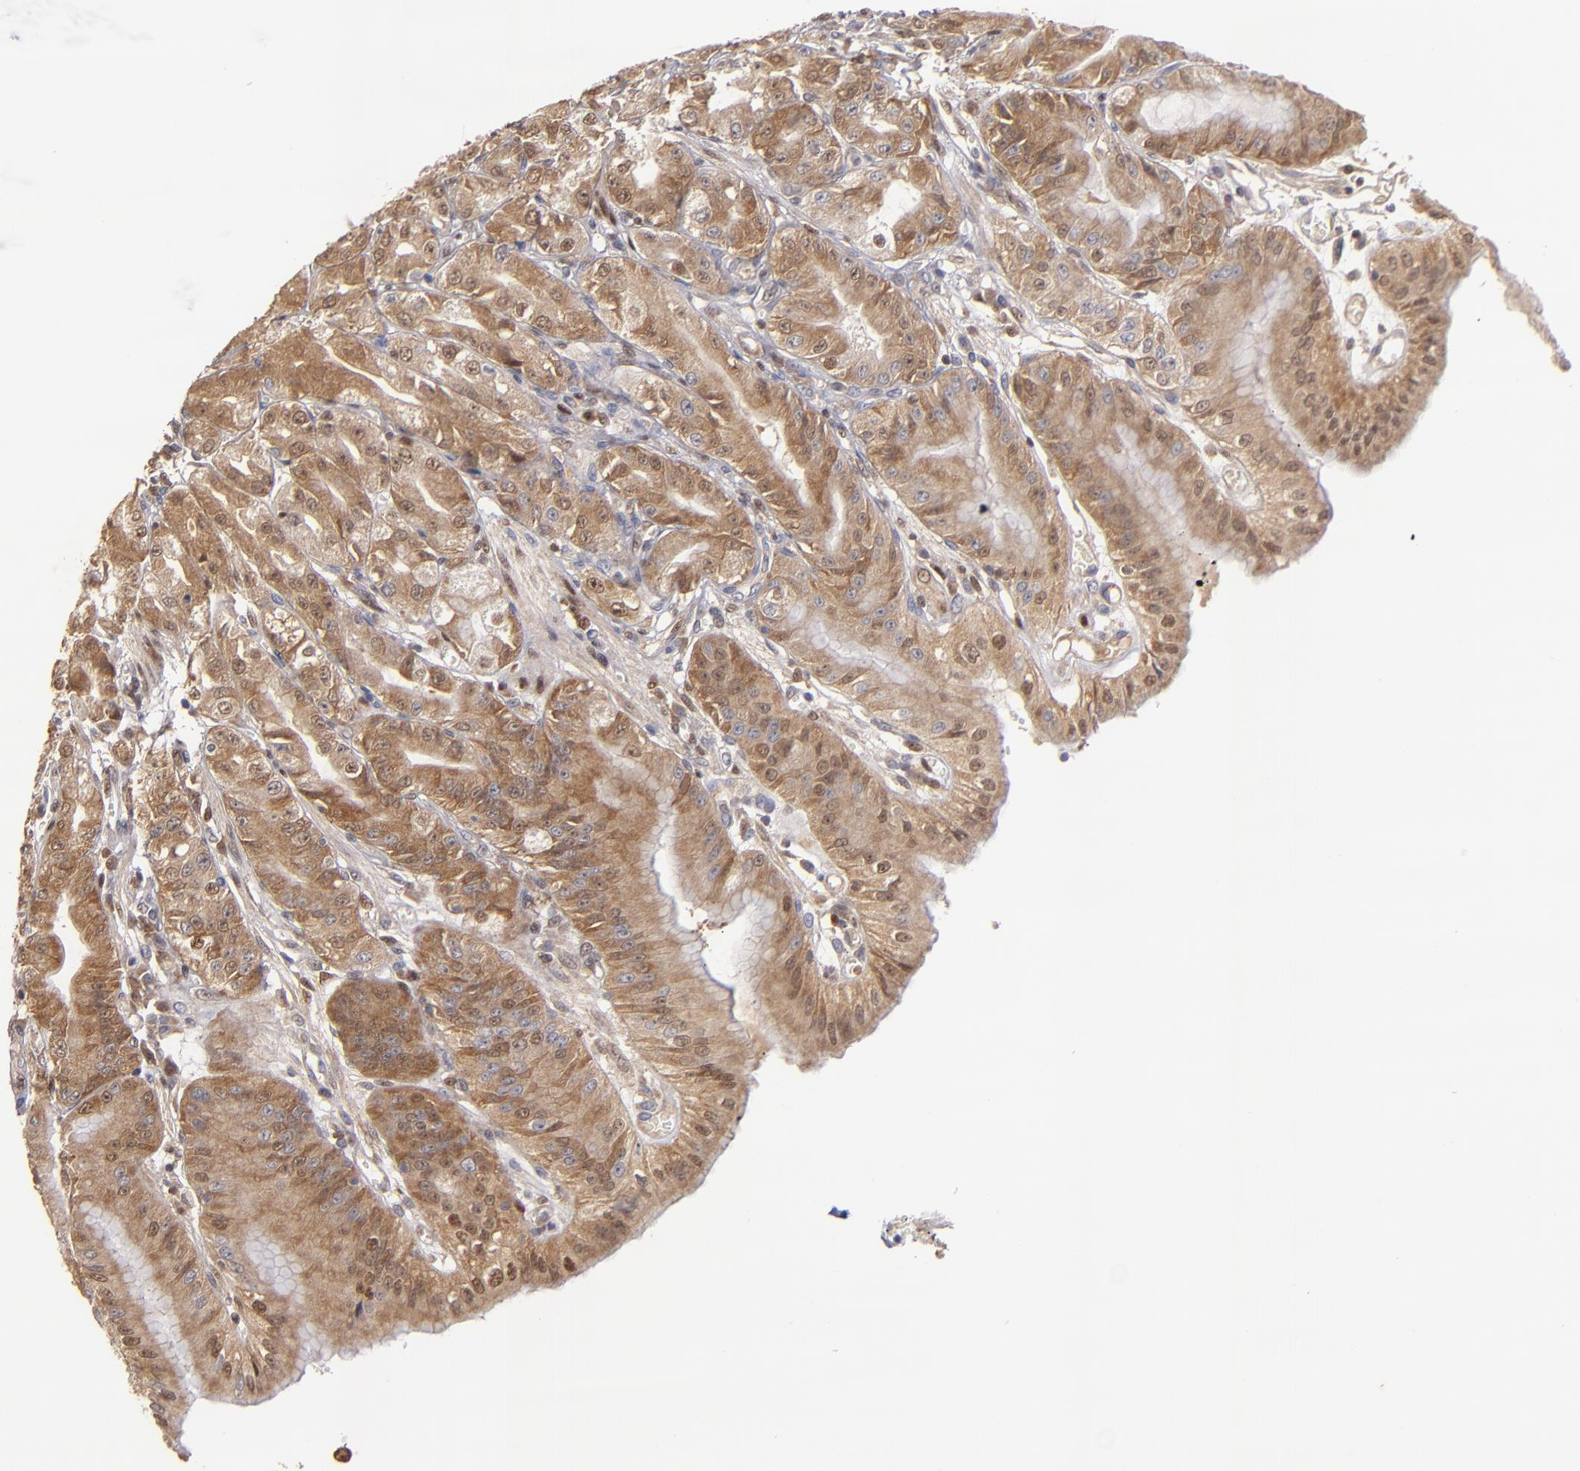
{"staining": {"intensity": "weak", "quantity": "25%-75%", "location": "cytoplasmic/membranous"}, "tissue": "stomach", "cell_type": "Glandular cells", "image_type": "normal", "snomed": [{"axis": "morphology", "description": "Normal tissue, NOS"}, {"axis": "topography", "description": "Stomach, lower"}], "caption": "Immunohistochemical staining of unremarkable stomach demonstrates 25%-75% levels of weak cytoplasmic/membranous protein staining in approximately 25%-75% of glandular cells.", "gene": "UPF3B", "patient": {"sex": "male", "age": 71}}